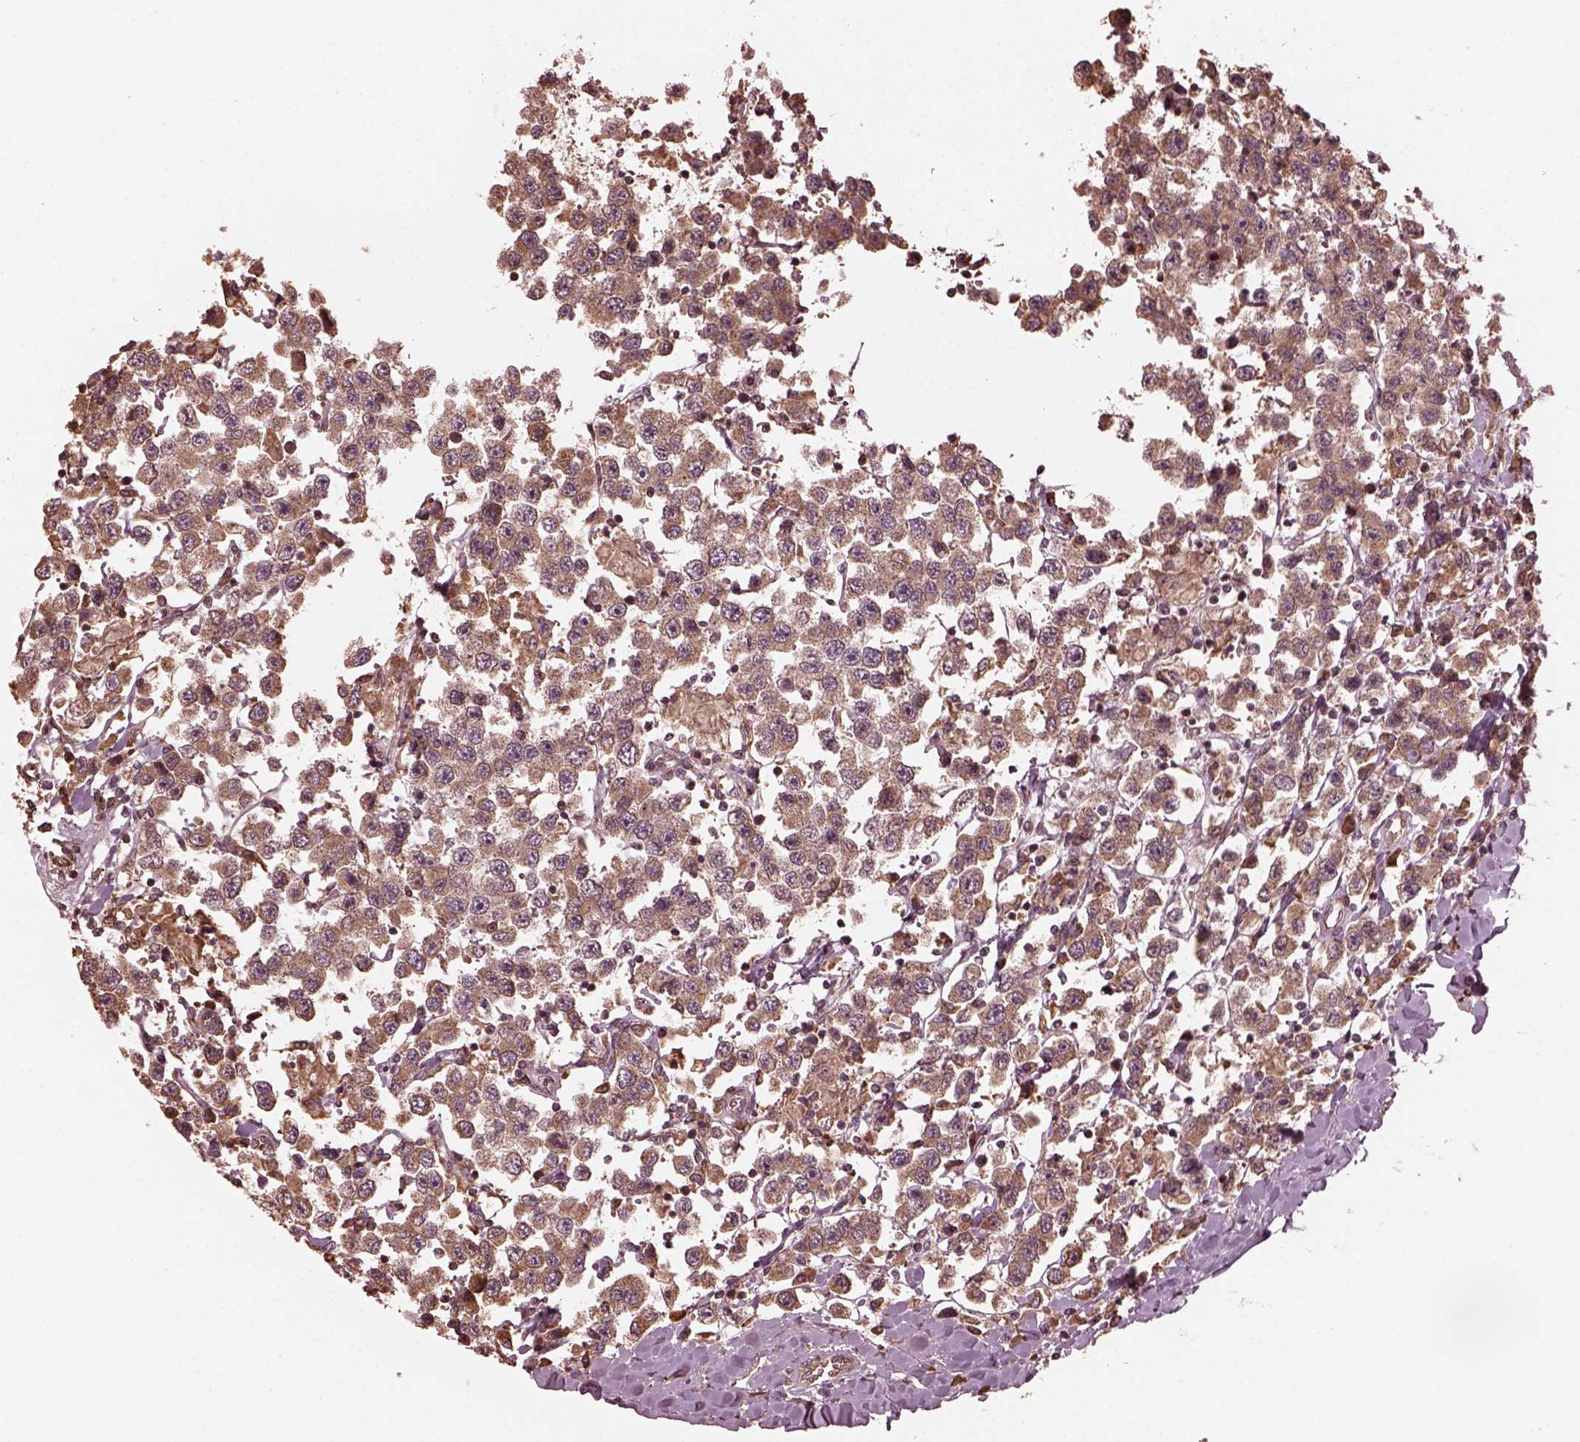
{"staining": {"intensity": "moderate", "quantity": ">75%", "location": "cytoplasmic/membranous"}, "tissue": "testis cancer", "cell_type": "Tumor cells", "image_type": "cancer", "snomed": [{"axis": "morphology", "description": "Seminoma, NOS"}, {"axis": "topography", "description": "Testis"}], "caption": "The histopathology image displays immunohistochemical staining of testis seminoma. There is moderate cytoplasmic/membranous staining is seen in about >75% of tumor cells.", "gene": "ZNF292", "patient": {"sex": "male", "age": 45}}